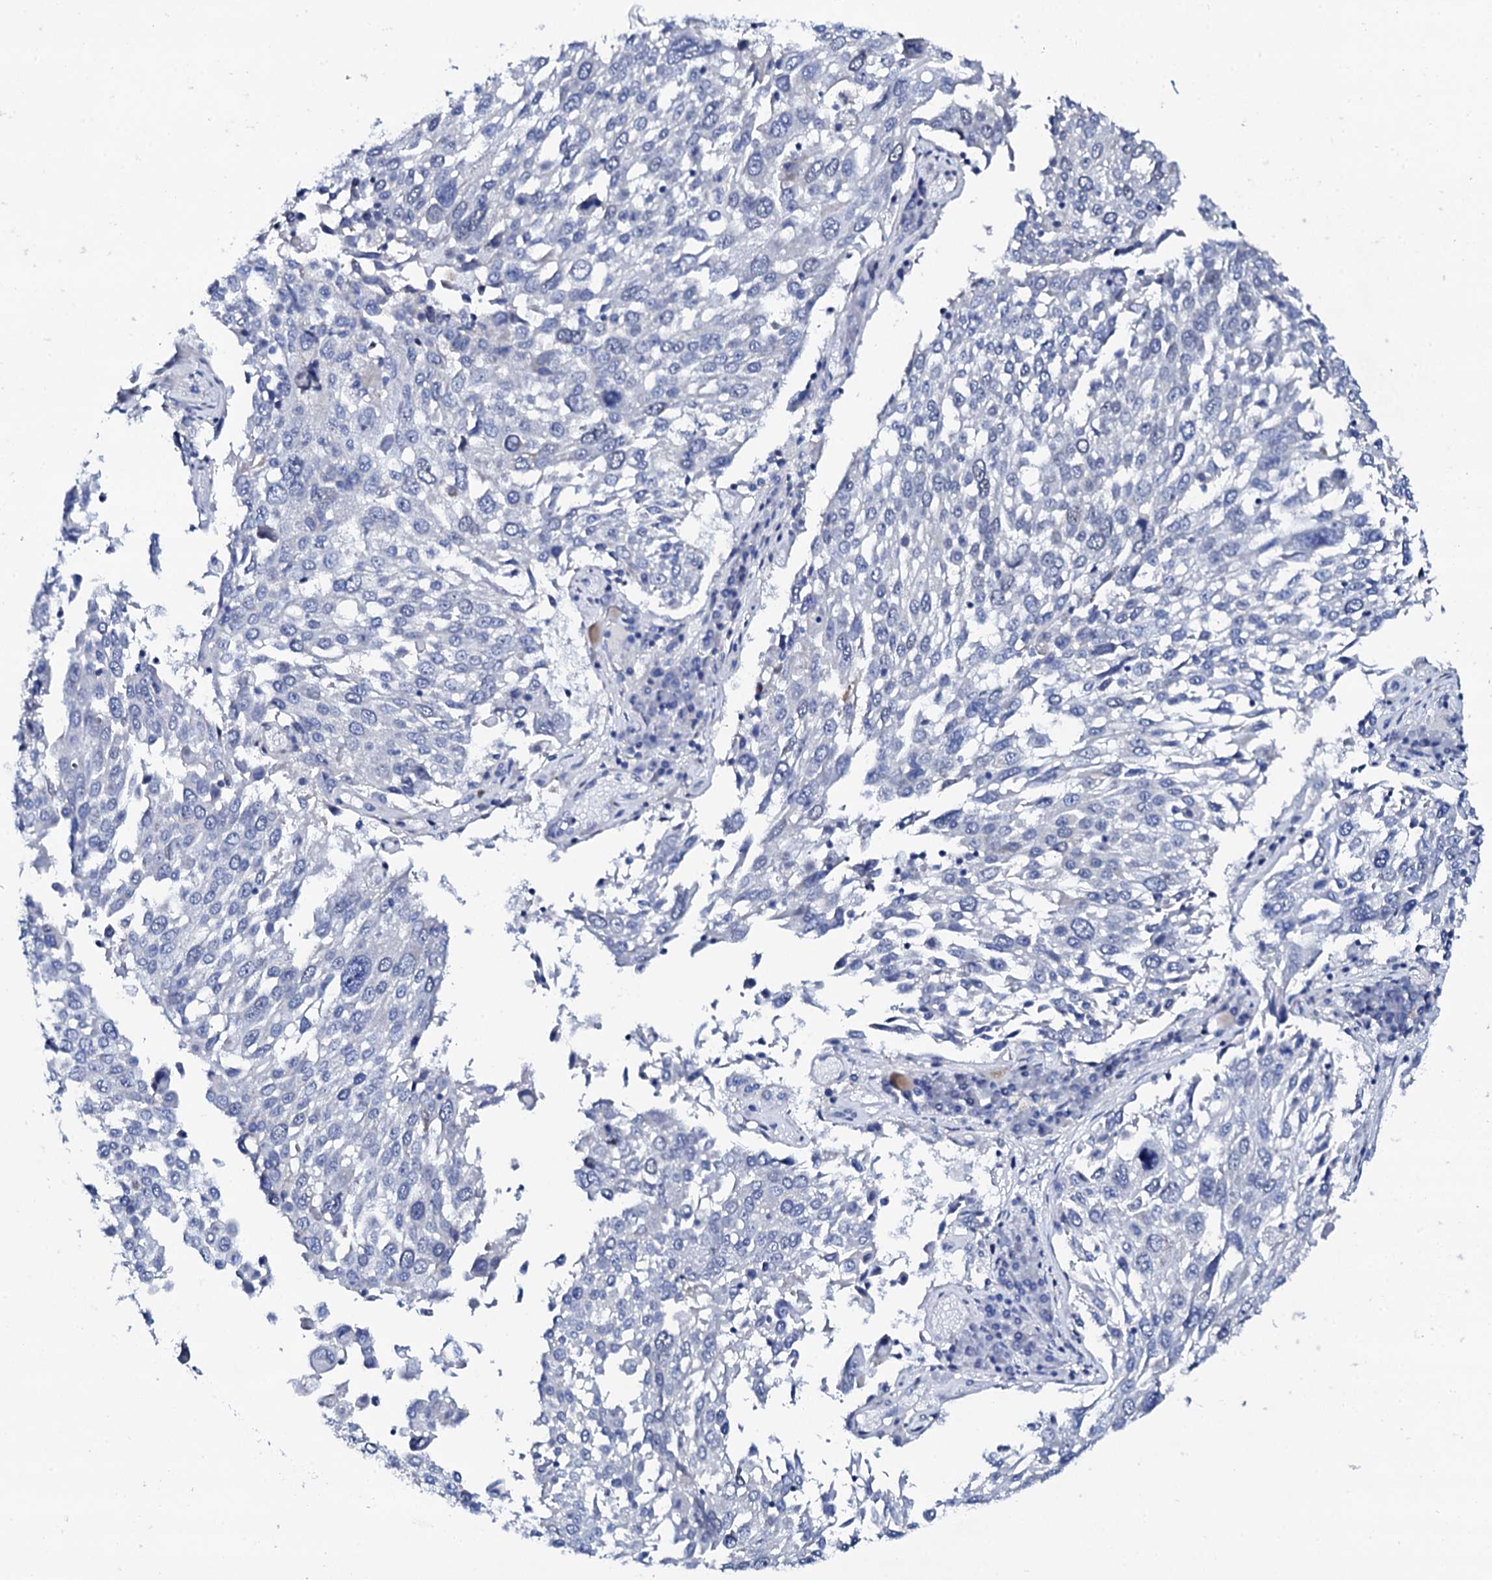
{"staining": {"intensity": "negative", "quantity": "none", "location": "none"}, "tissue": "lung cancer", "cell_type": "Tumor cells", "image_type": "cancer", "snomed": [{"axis": "morphology", "description": "Squamous cell carcinoma, NOS"}, {"axis": "topography", "description": "Lung"}], "caption": "Immunohistochemistry histopathology image of human lung squamous cell carcinoma stained for a protein (brown), which displays no positivity in tumor cells.", "gene": "NUDT13", "patient": {"sex": "male", "age": 65}}